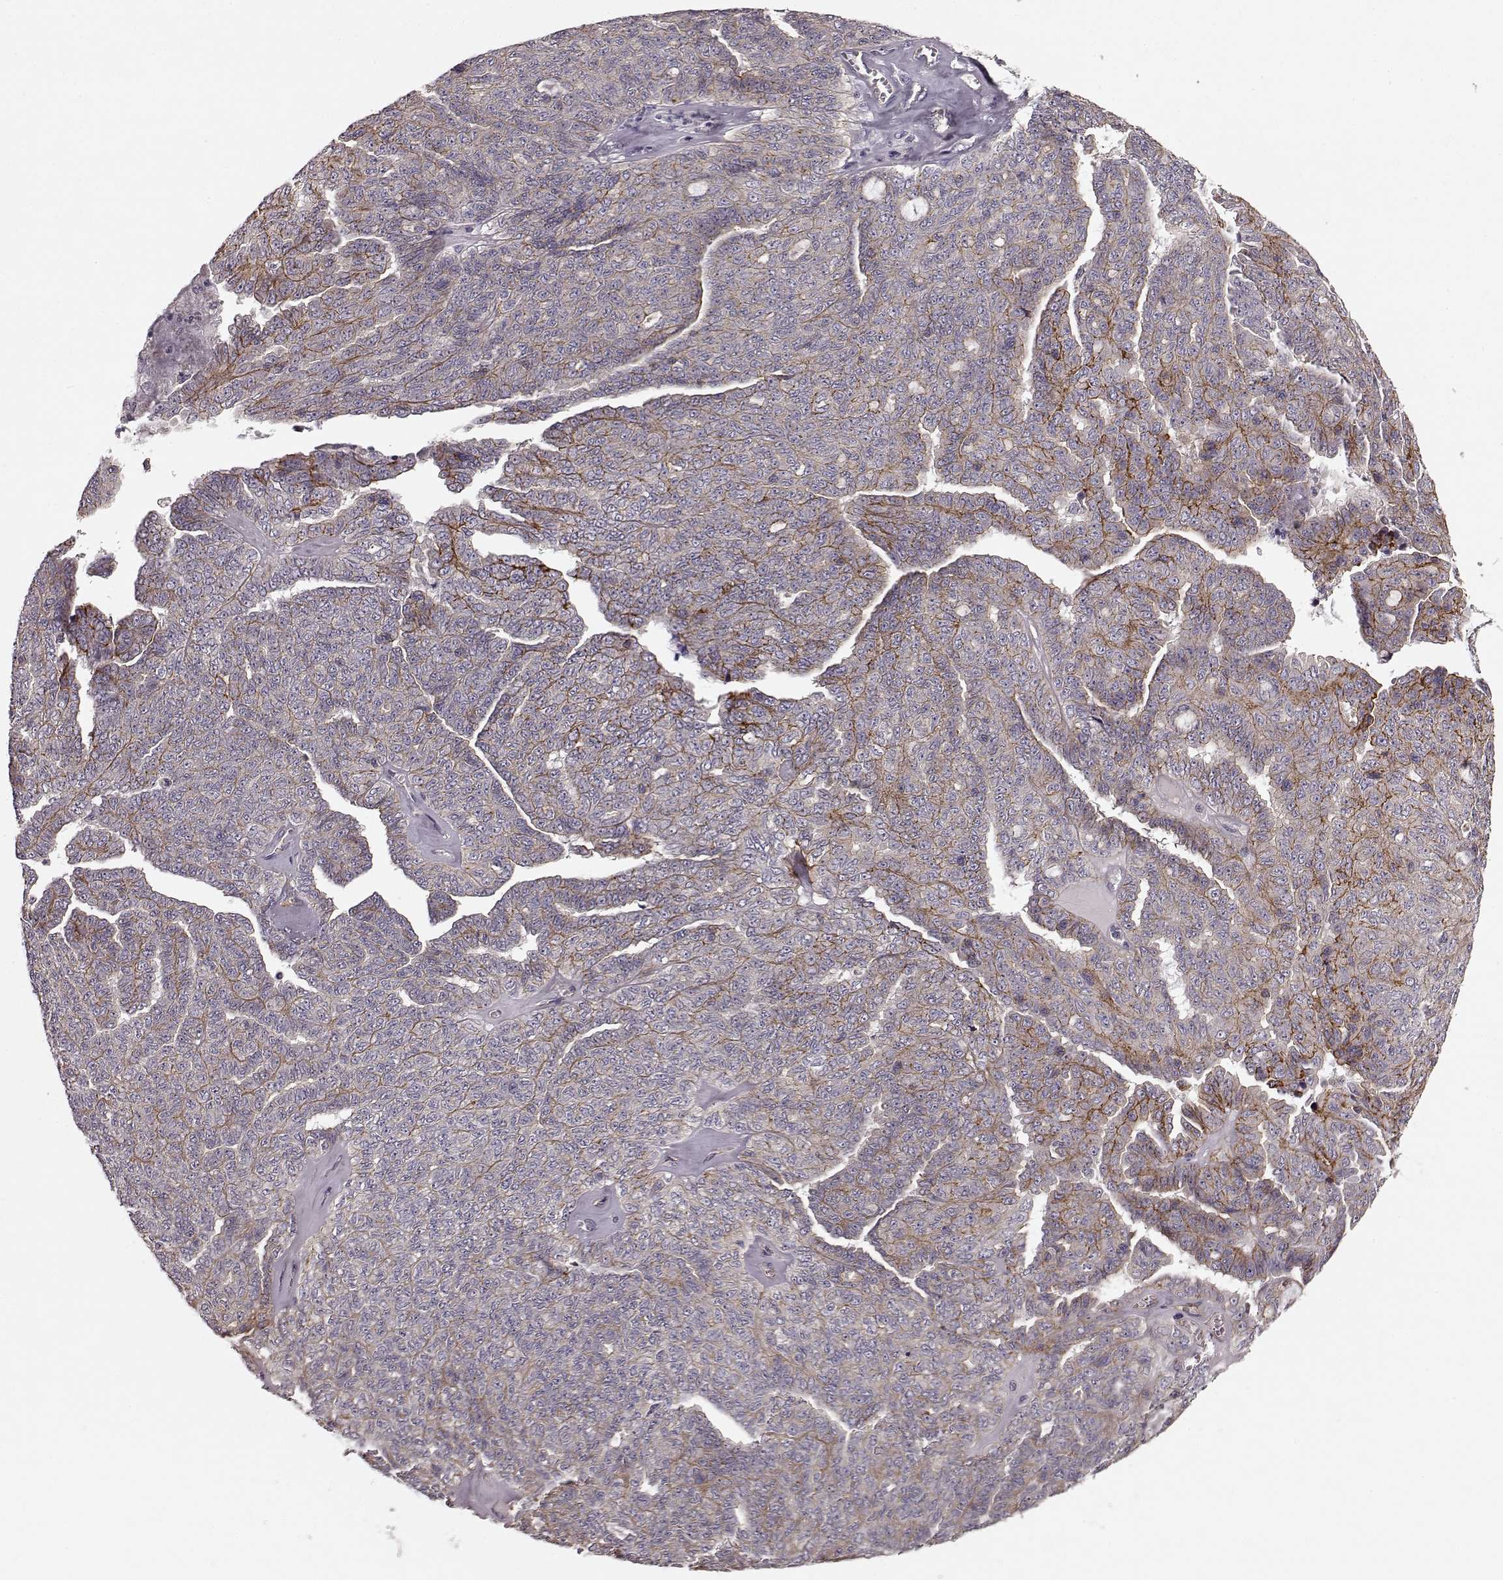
{"staining": {"intensity": "moderate", "quantity": "<25%", "location": "cytoplasmic/membranous"}, "tissue": "ovarian cancer", "cell_type": "Tumor cells", "image_type": "cancer", "snomed": [{"axis": "morphology", "description": "Cystadenocarcinoma, serous, NOS"}, {"axis": "topography", "description": "Ovary"}], "caption": "Tumor cells demonstrate low levels of moderate cytoplasmic/membranous staining in approximately <25% of cells in human serous cystadenocarcinoma (ovarian).", "gene": "SLC22A18", "patient": {"sex": "female", "age": 71}}